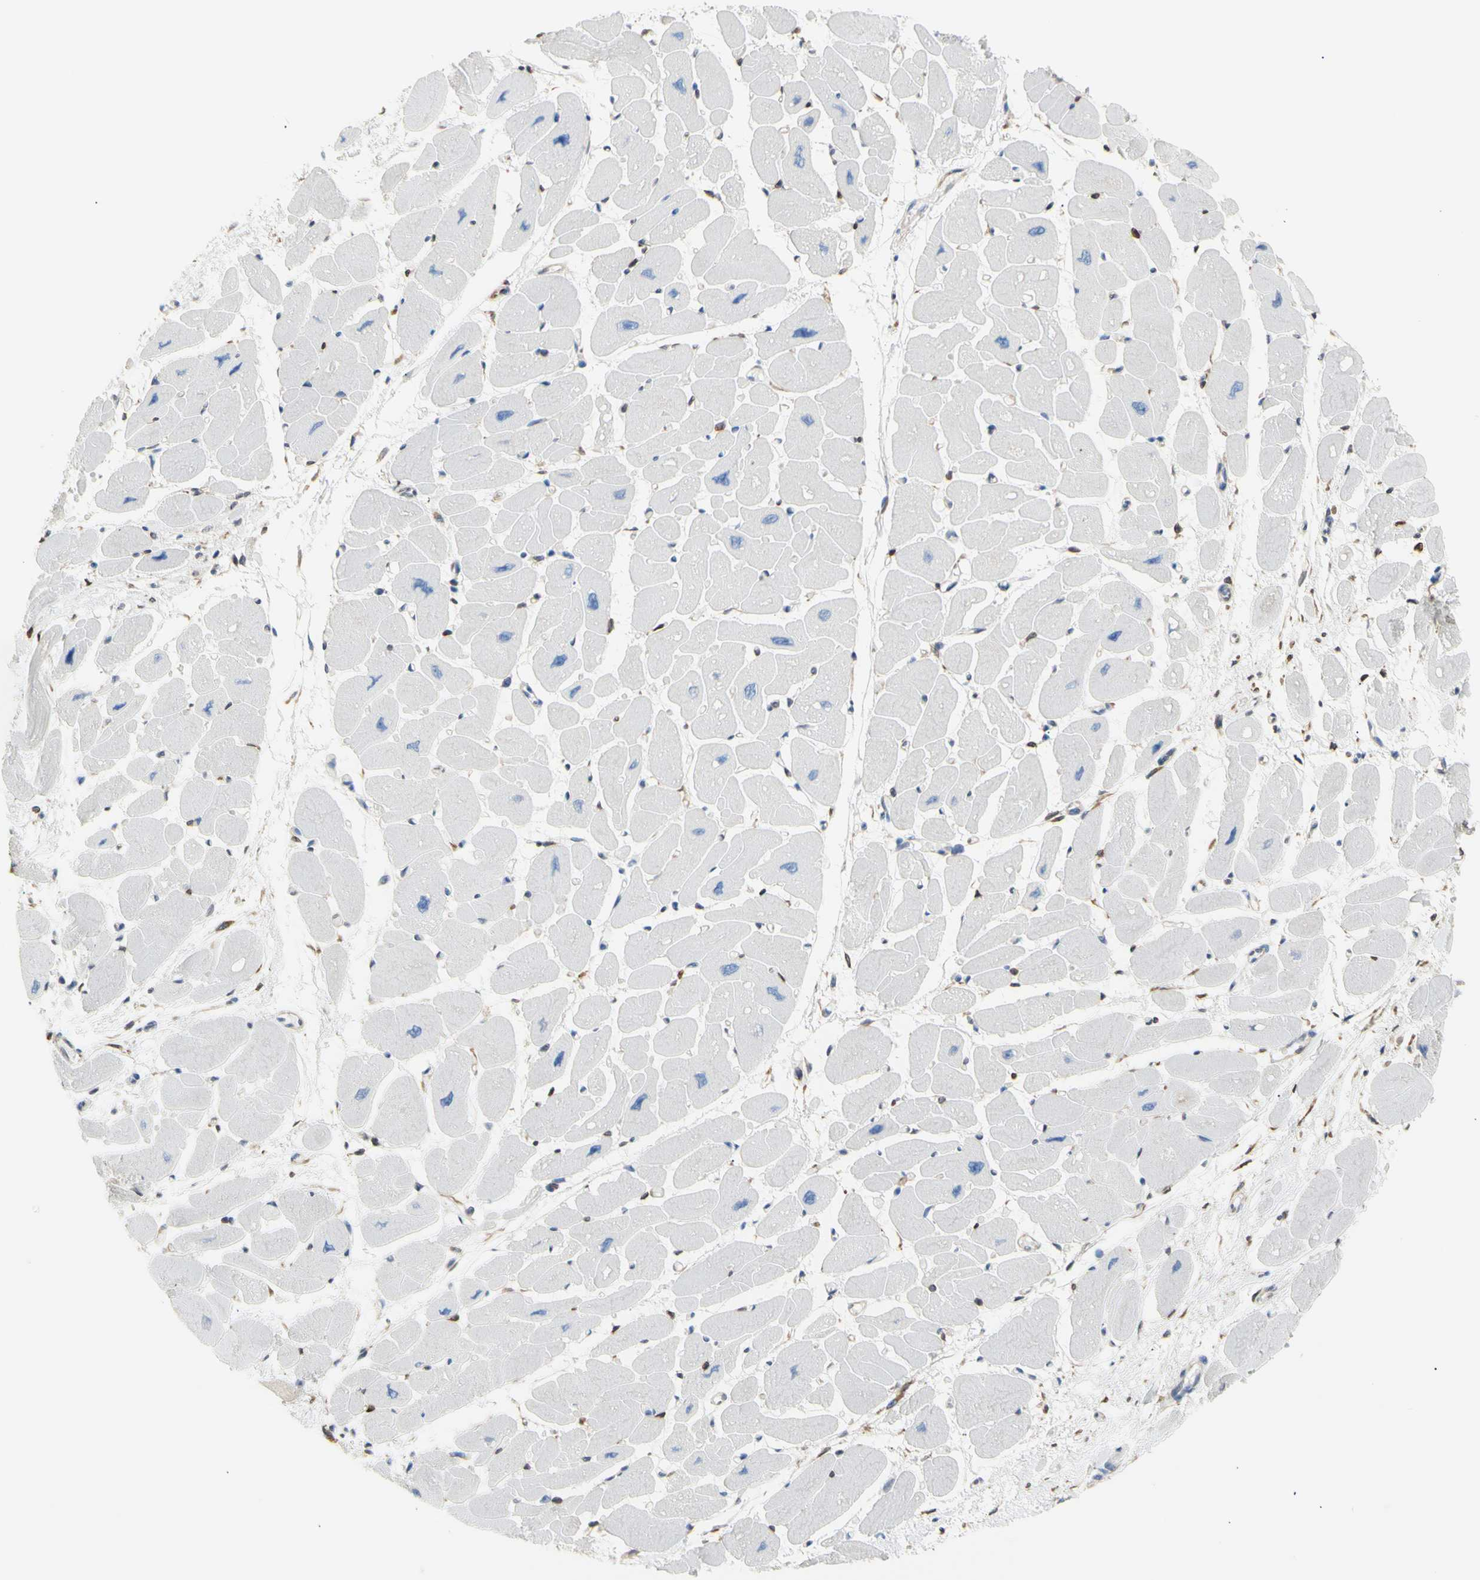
{"staining": {"intensity": "negative", "quantity": "none", "location": "none"}, "tissue": "heart muscle", "cell_type": "Cardiomyocytes", "image_type": "normal", "snomed": [{"axis": "morphology", "description": "Normal tissue, NOS"}, {"axis": "topography", "description": "Heart"}], "caption": "A photomicrograph of heart muscle stained for a protein reveals no brown staining in cardiomyocytes.", "gene": "ERLIN1", "patient": {"sex": "female", "age": 54}}